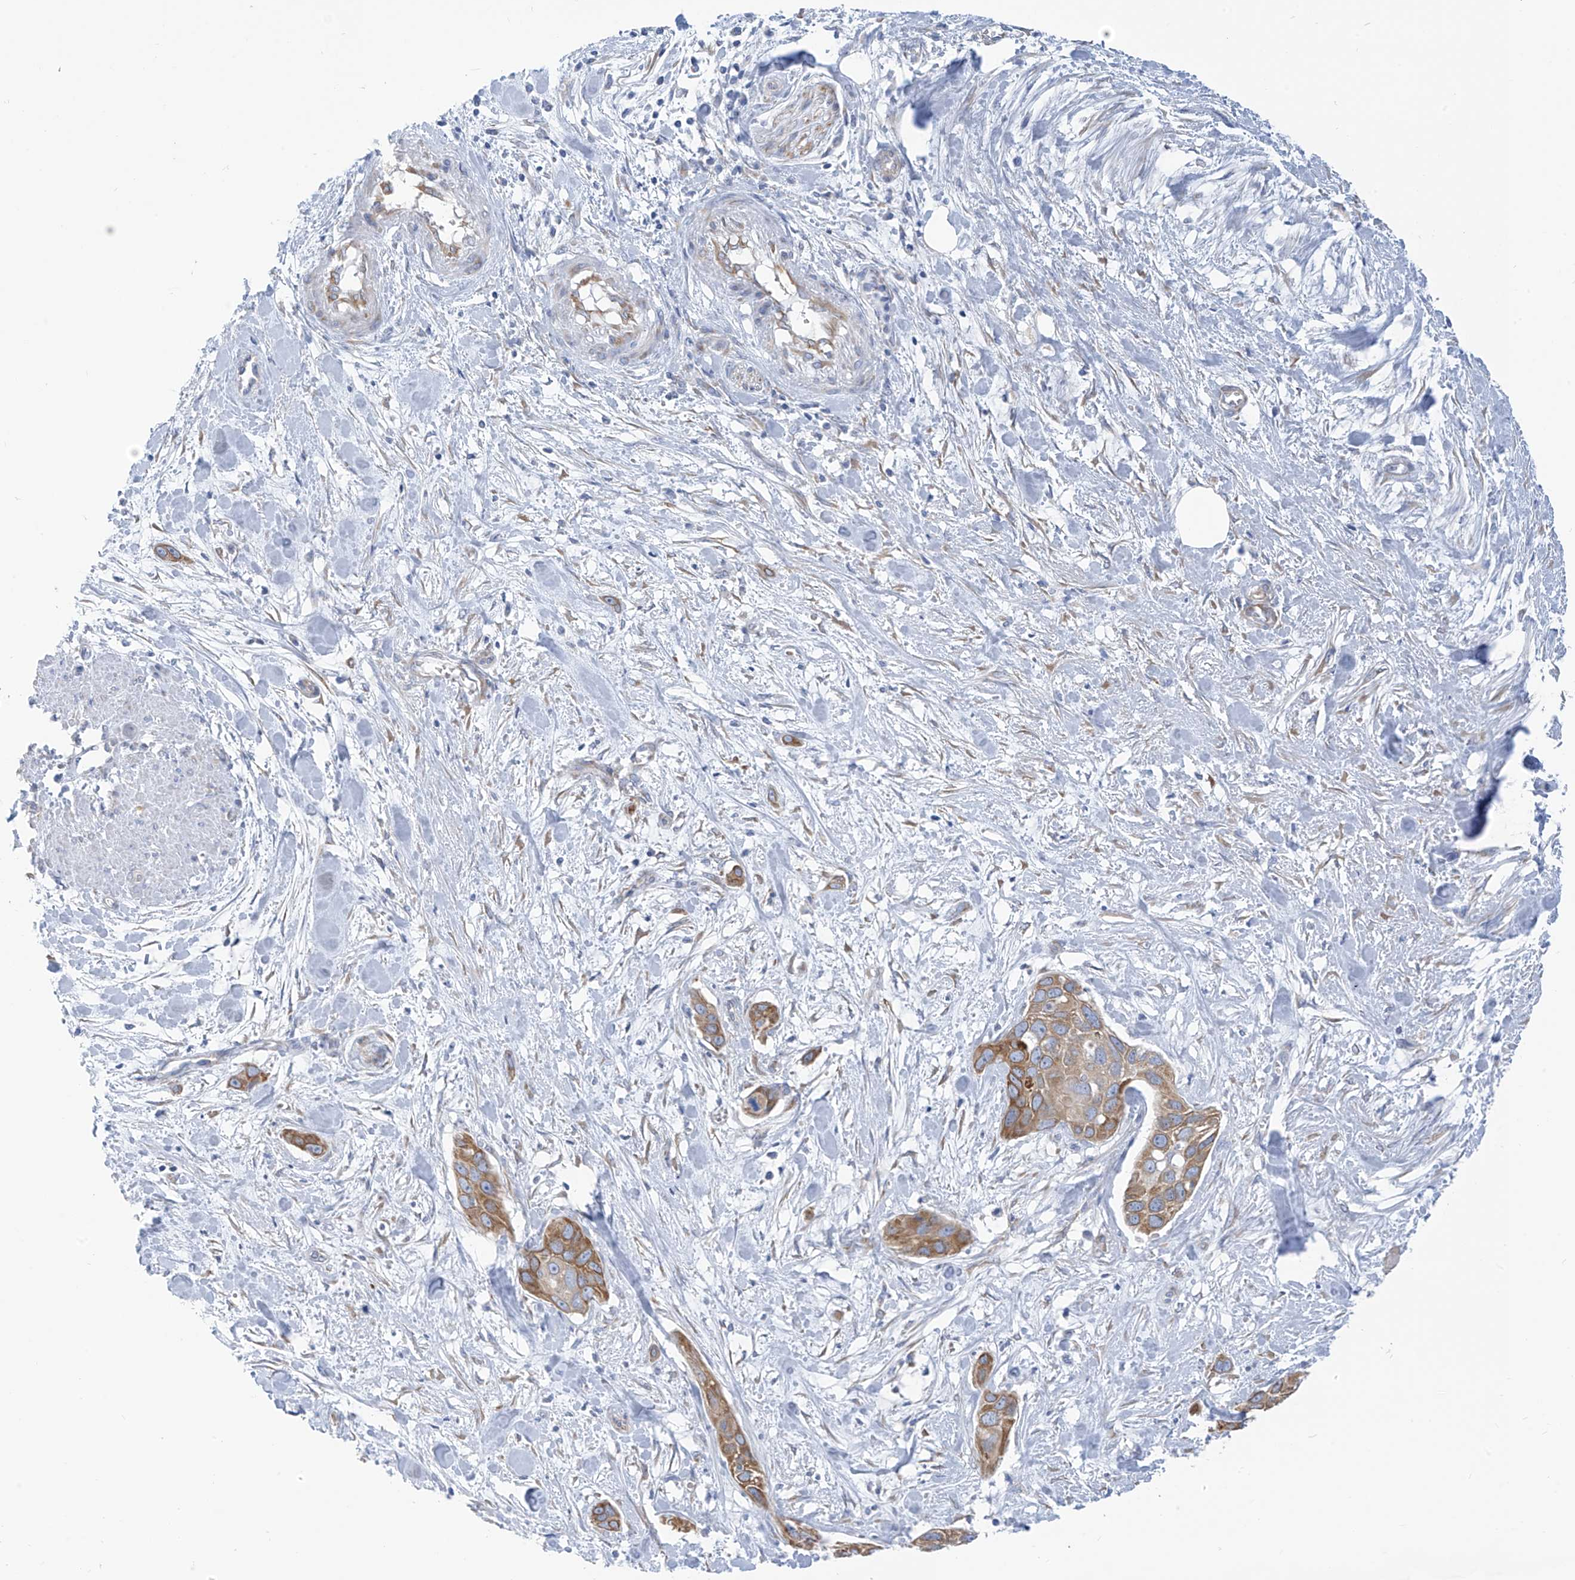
{"staining": {"intensity": "moderate", "quantity": ">75%", "location": "cytoplasmic/membranous"}, "tissue": "pancreatic cancer", "cell_type": "Tumor cells", "image_type": "cancer", "snomed": [{"axis": "morphology", "description": "Adenocarcinoma, NOS"}, {"axis": "topography", "description": "Pancreas"}], "caption": "A brown stain labels moderate cytoplasmic/membranous expression of a protein in human adenocarcinoma (pancreatic) tumor cells.", "gene": "RCN2", "patient": {"sex": "female", "age": 60}}